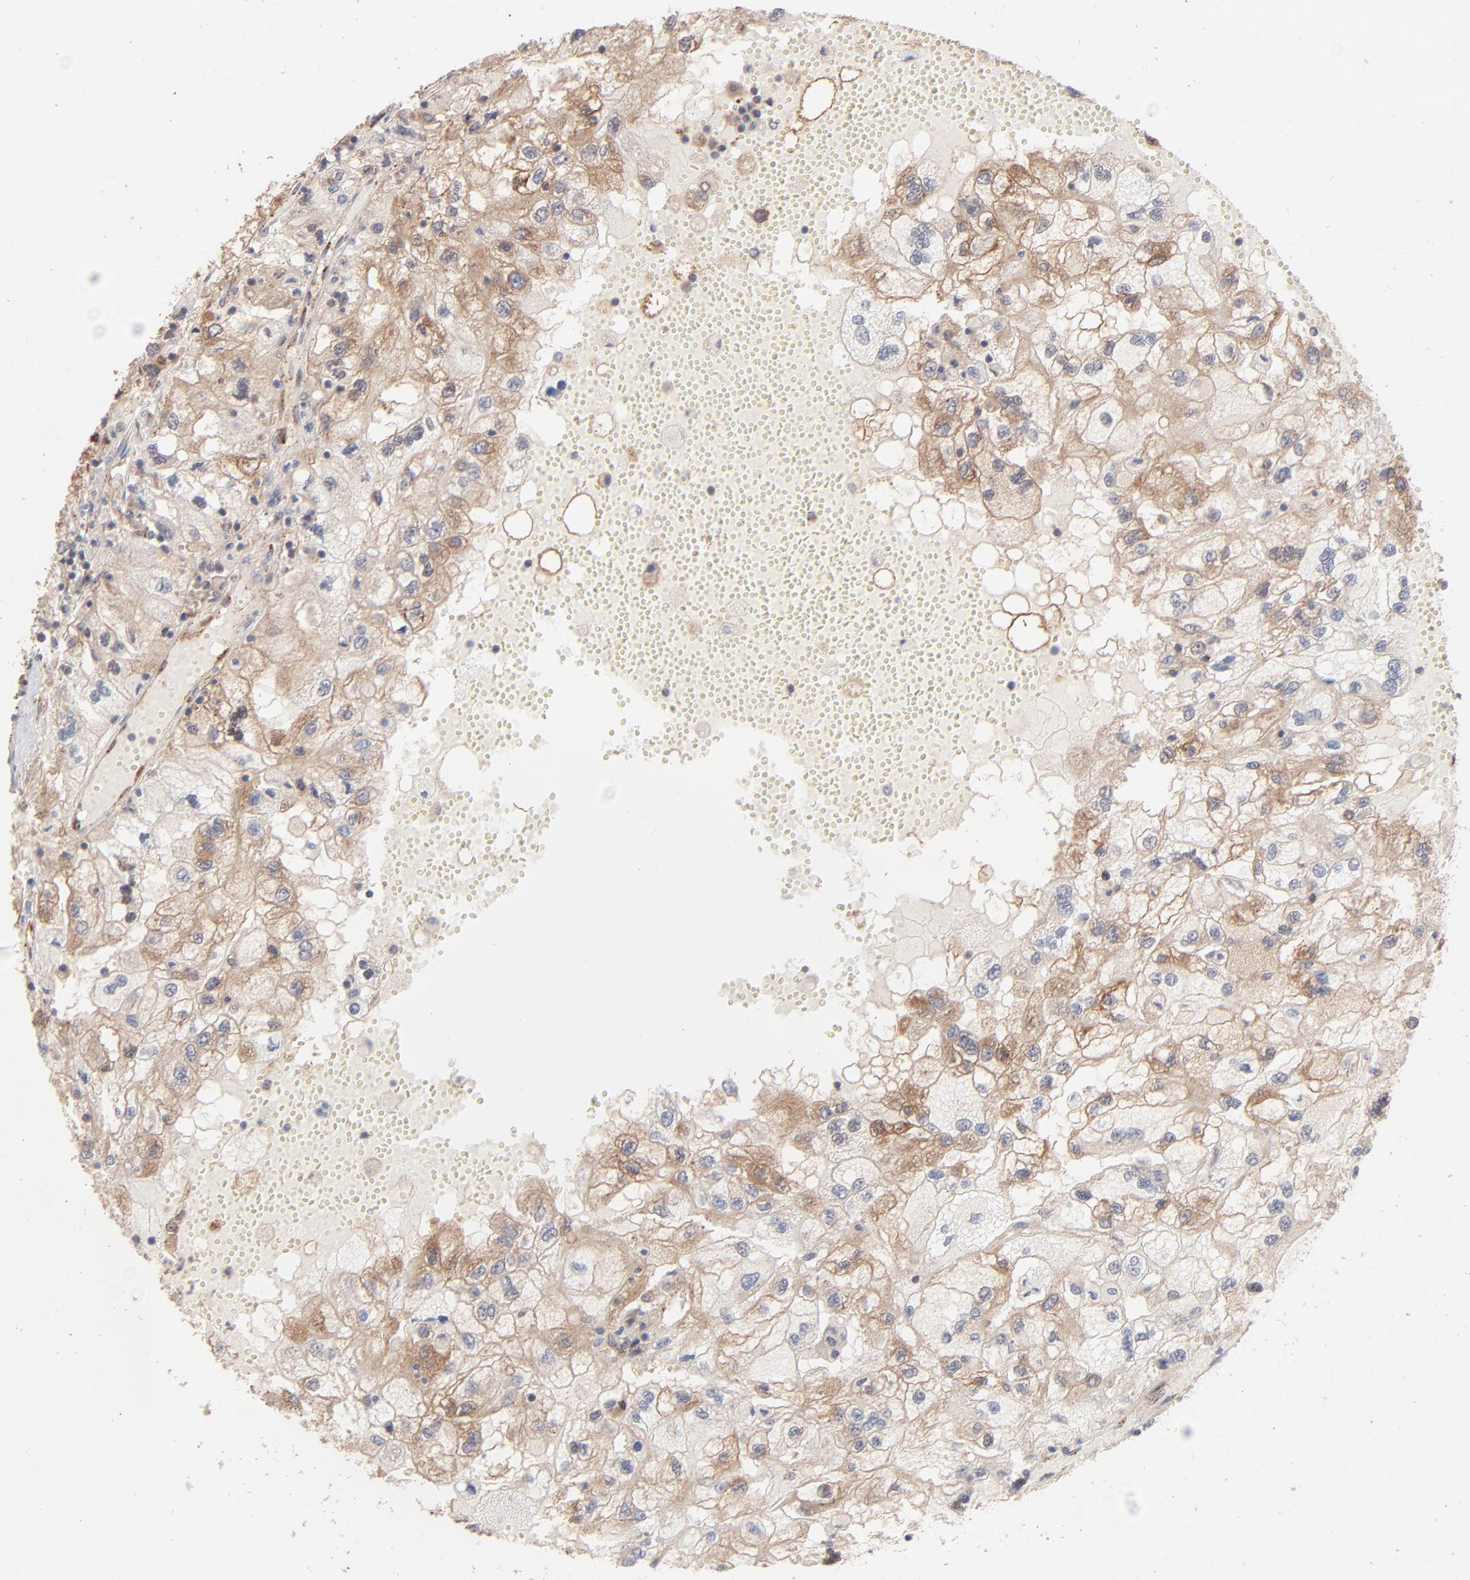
{"staining": {"intensity": "moderate", "quantity": ">75%", "location": "cytoplasmic/membranous"}, "tissue": "renal cancer", "cell_type": "Tumor cells", "image_type": "cancer", "snomed": [{"axis": "morphology", "description": "Normal tissue, NOS"}, {"axis": "morphology", "description": "Adenocarcinoma, NOS"}, {"axis": "topography", "description": "Kidney"}], "caption": "Adenocarcinoma (renal) was stained to show a protein in brown. There is medium levels of moderate cytoplasmic/membranous staining in about >75% of tumor cells.", "gene": "IVNS1ABP", "patient": {"sex": "male", "age": 71}}